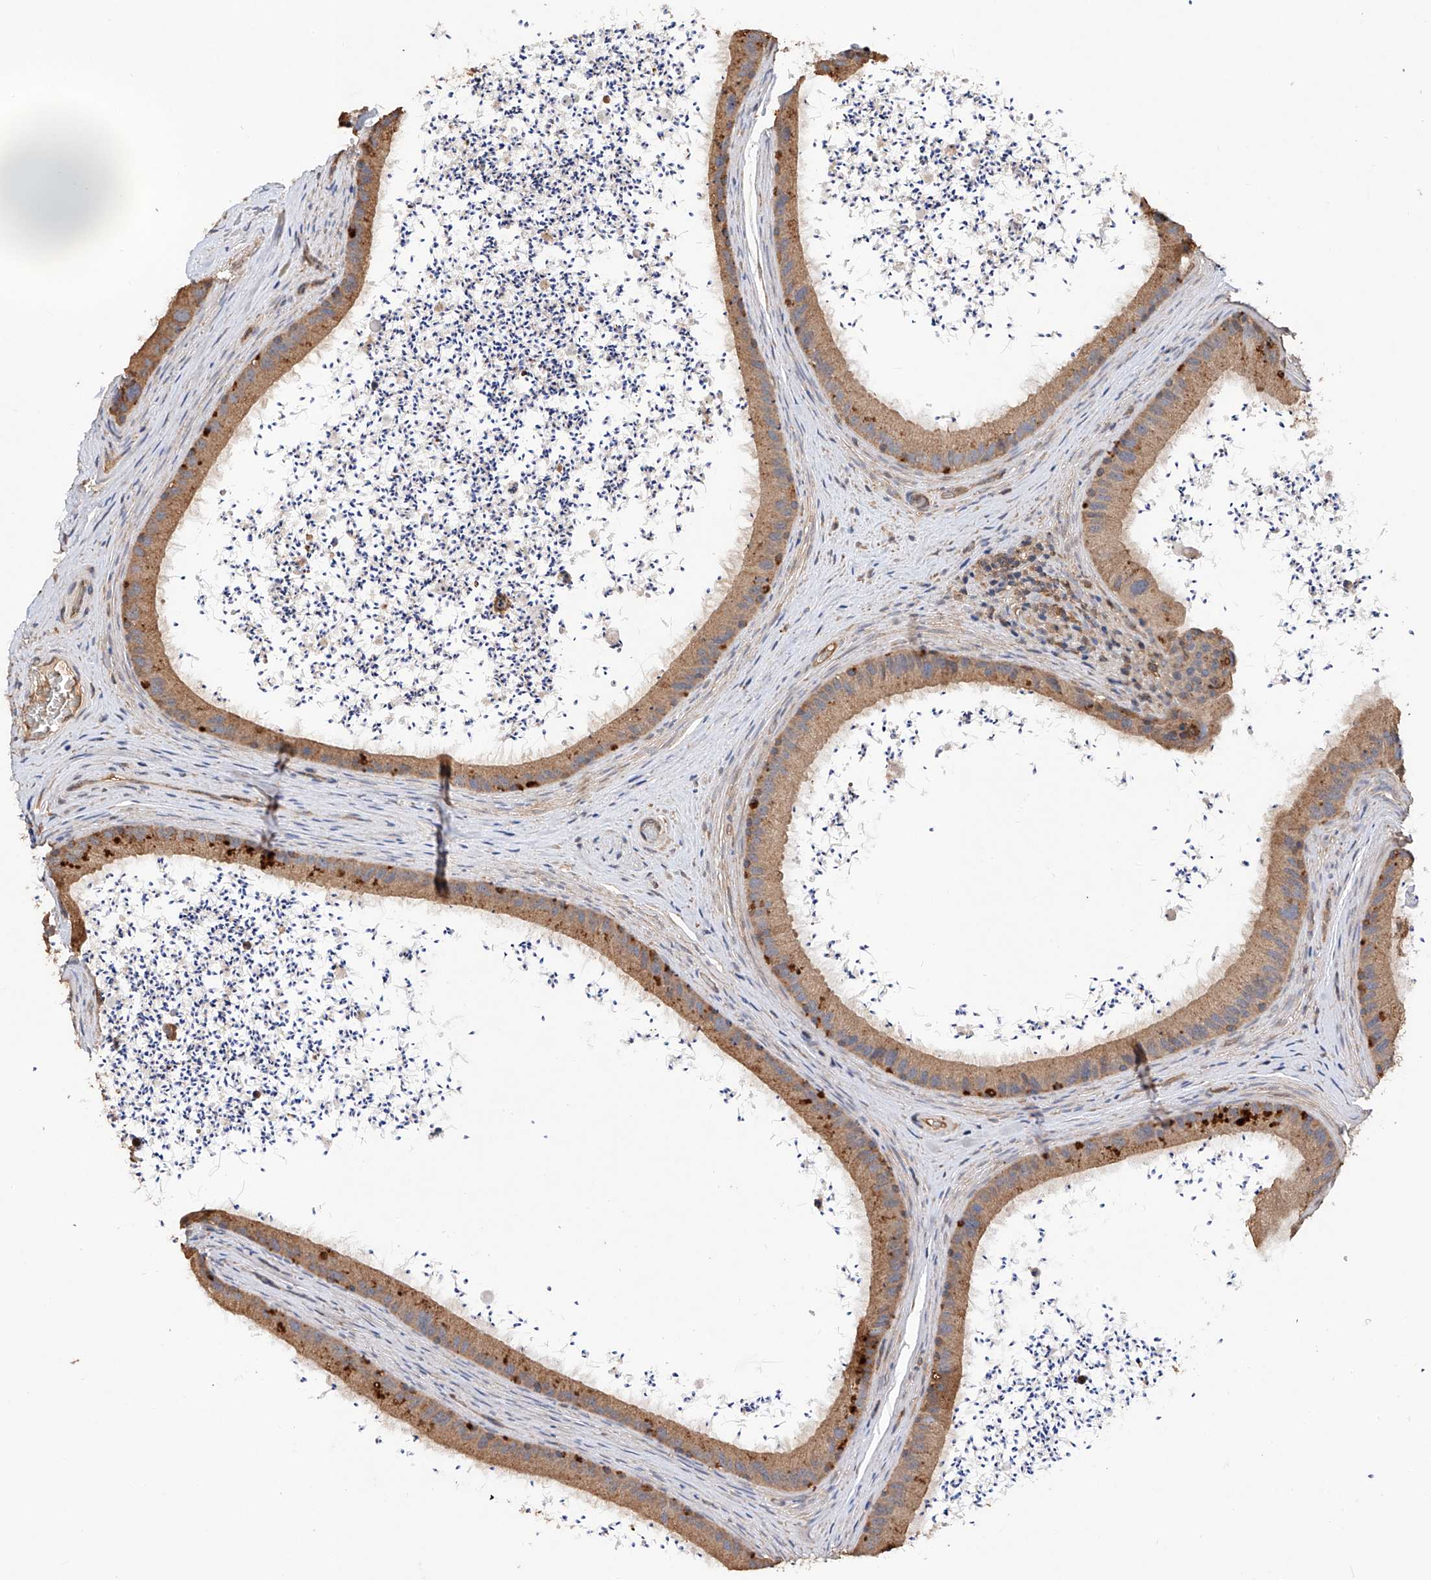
{"staining": {"intensity": "moderate", "quantity": ">75%", "location": "cytoplasmic/membranous"}, "tissue": "epididymis", "cell_type": "Glandular cells", "image_type": "normal", "snomed": [{"axis": "morphology", "description": "Normal tissue, NOS"}, {"axis": "topography", "description": "Epididymis, spermatic cord, NOS"}], "caption": "A high-resolution micrograph shows immunohistochemistry (IHC) staining of unremarkable epididymis, which shows moderate cytoplasmic/membranous expression in approximately >75% of glandular cells.", "gene": "RILPL2", "patient": {"sex": "male", "age": 50}}